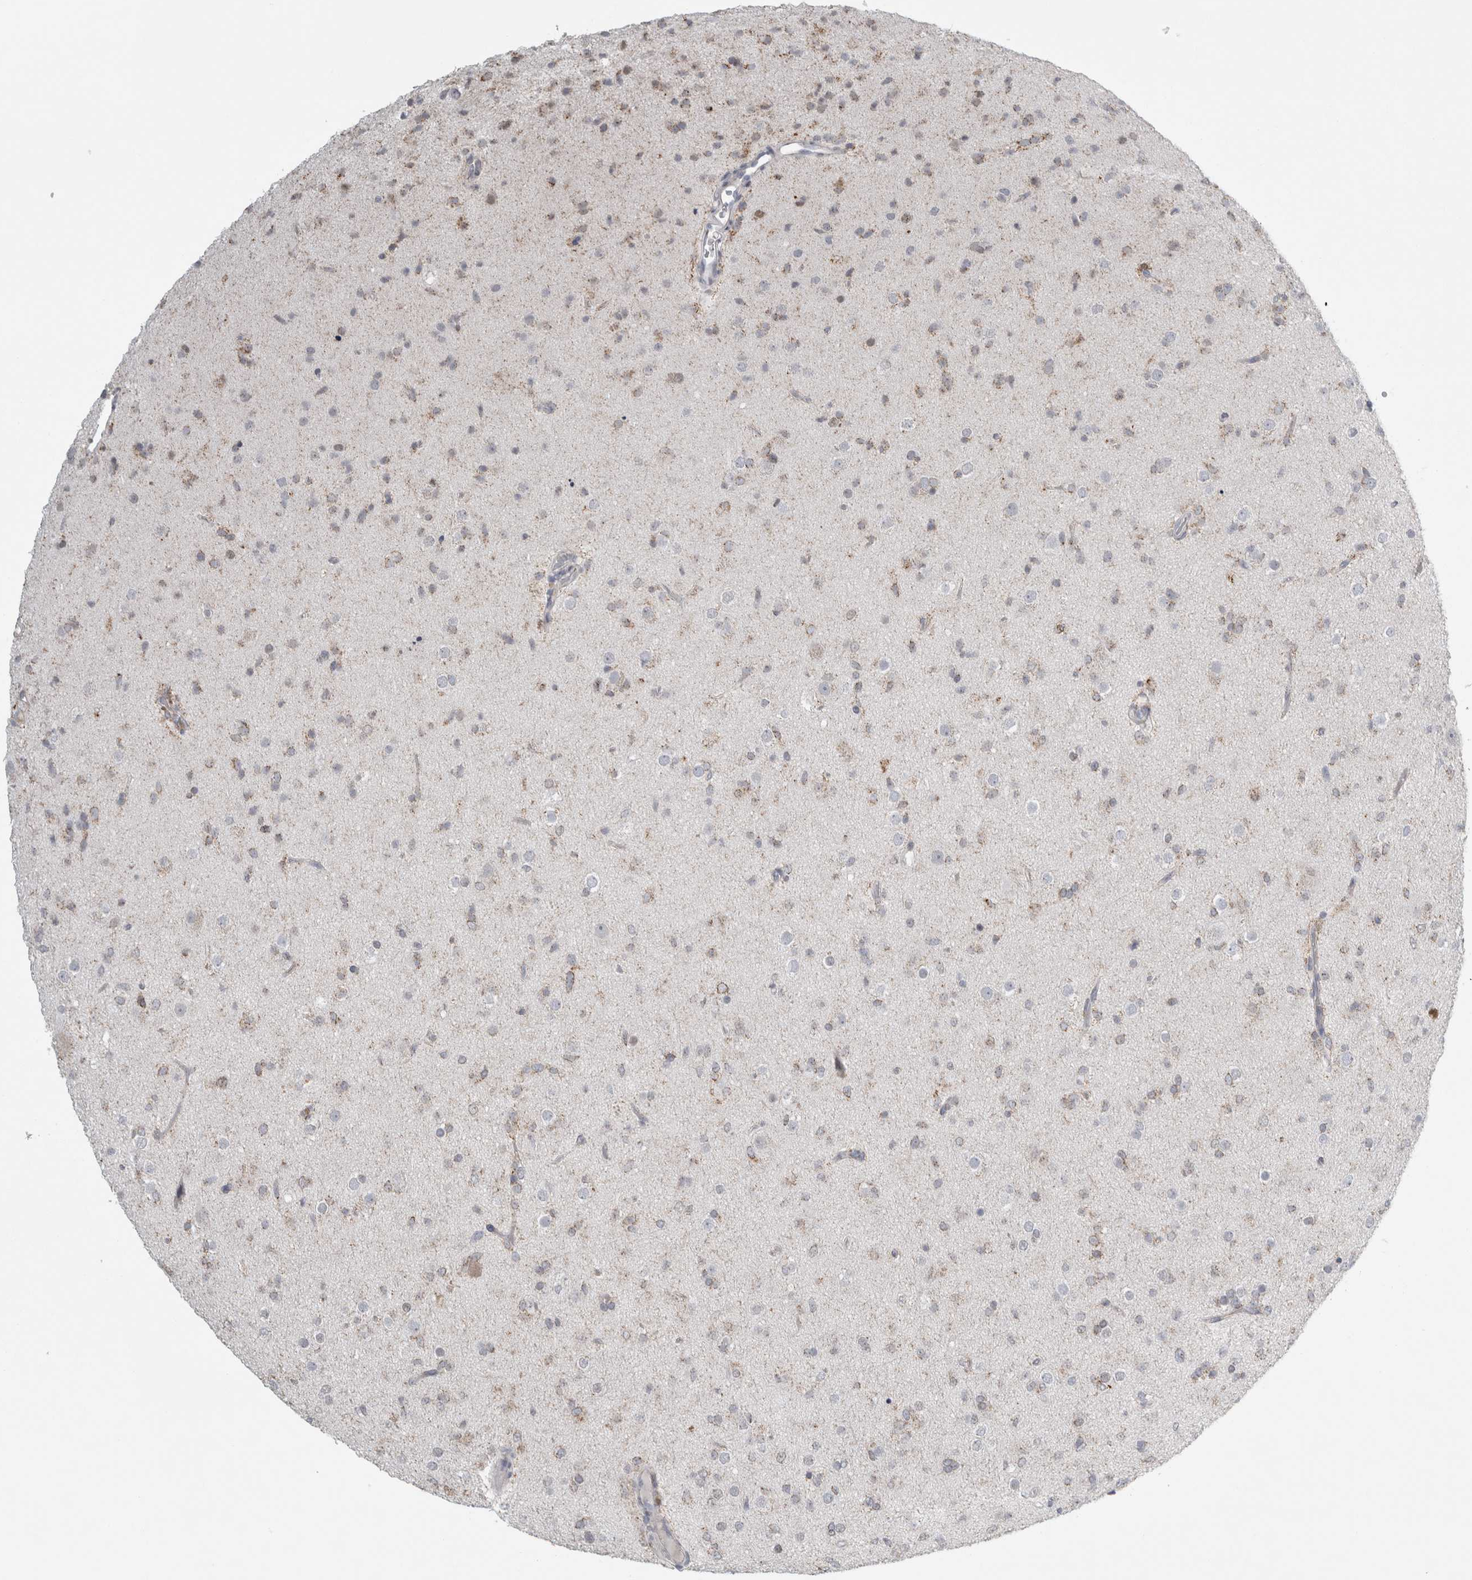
{"staining": {"intensity": "weak", "quantity": "25%-75%", "location": "cytoplasmic/membranous"}, "tissue": "glioma", "cell_type": "Tumor cells", "image_type": "cancer", "snomed": [{"axis": "morphology", "description": "Glioma, malignant, Low grade"}, {"axis": "topography", "description": "Brain"}], "caption": "This photomicrograph exhibits IHC staining of human malignant low-grade glioma, with low weak cytoplasmic/membranous positivity in approximately 25%-75% of tumor cells.", "gene": "PLIN1", "patient": {"sex": "male", "age": 65}}